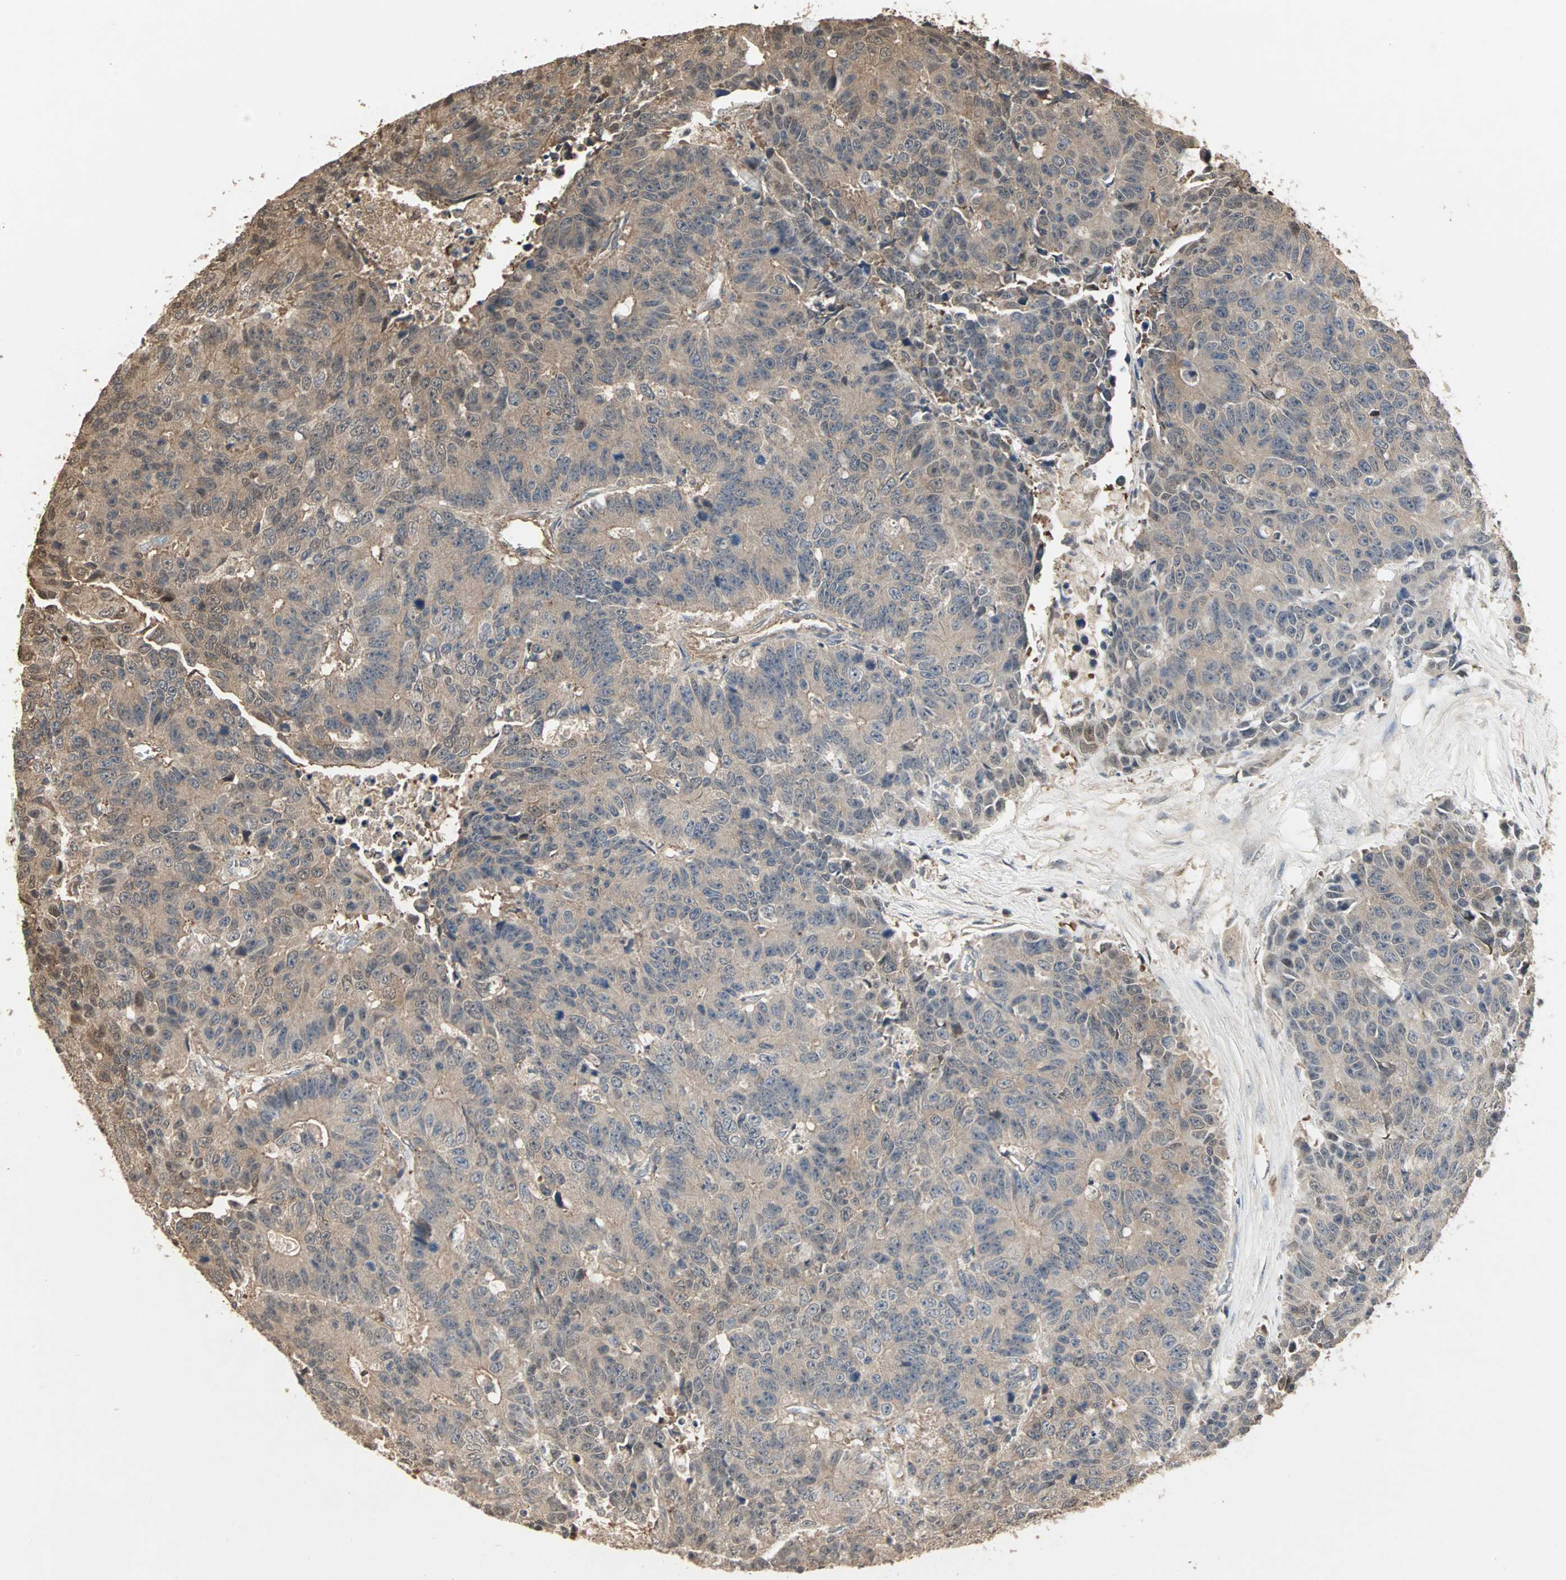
{"staining": {"intensity": "weak", "quantity": ">75%", "location": "cytoplasmic/membranous"}, "tissue": "colorectal cancer", "cell_type": "Tumor cells", "image_type": "cancer", "snomed": [{"axis": "morphology", "description": "Adenocarcinoma, NOS"}, {"axis": "topography", "description": "Colon"}], "caption": "This is a micrograph of IHC staining of colorectal cancer, which shows weak positivity in the cytoplasmic/membranous of tumor cells.", "gene": "DRG2", "patient": {"sex": "female", "age": 86}}